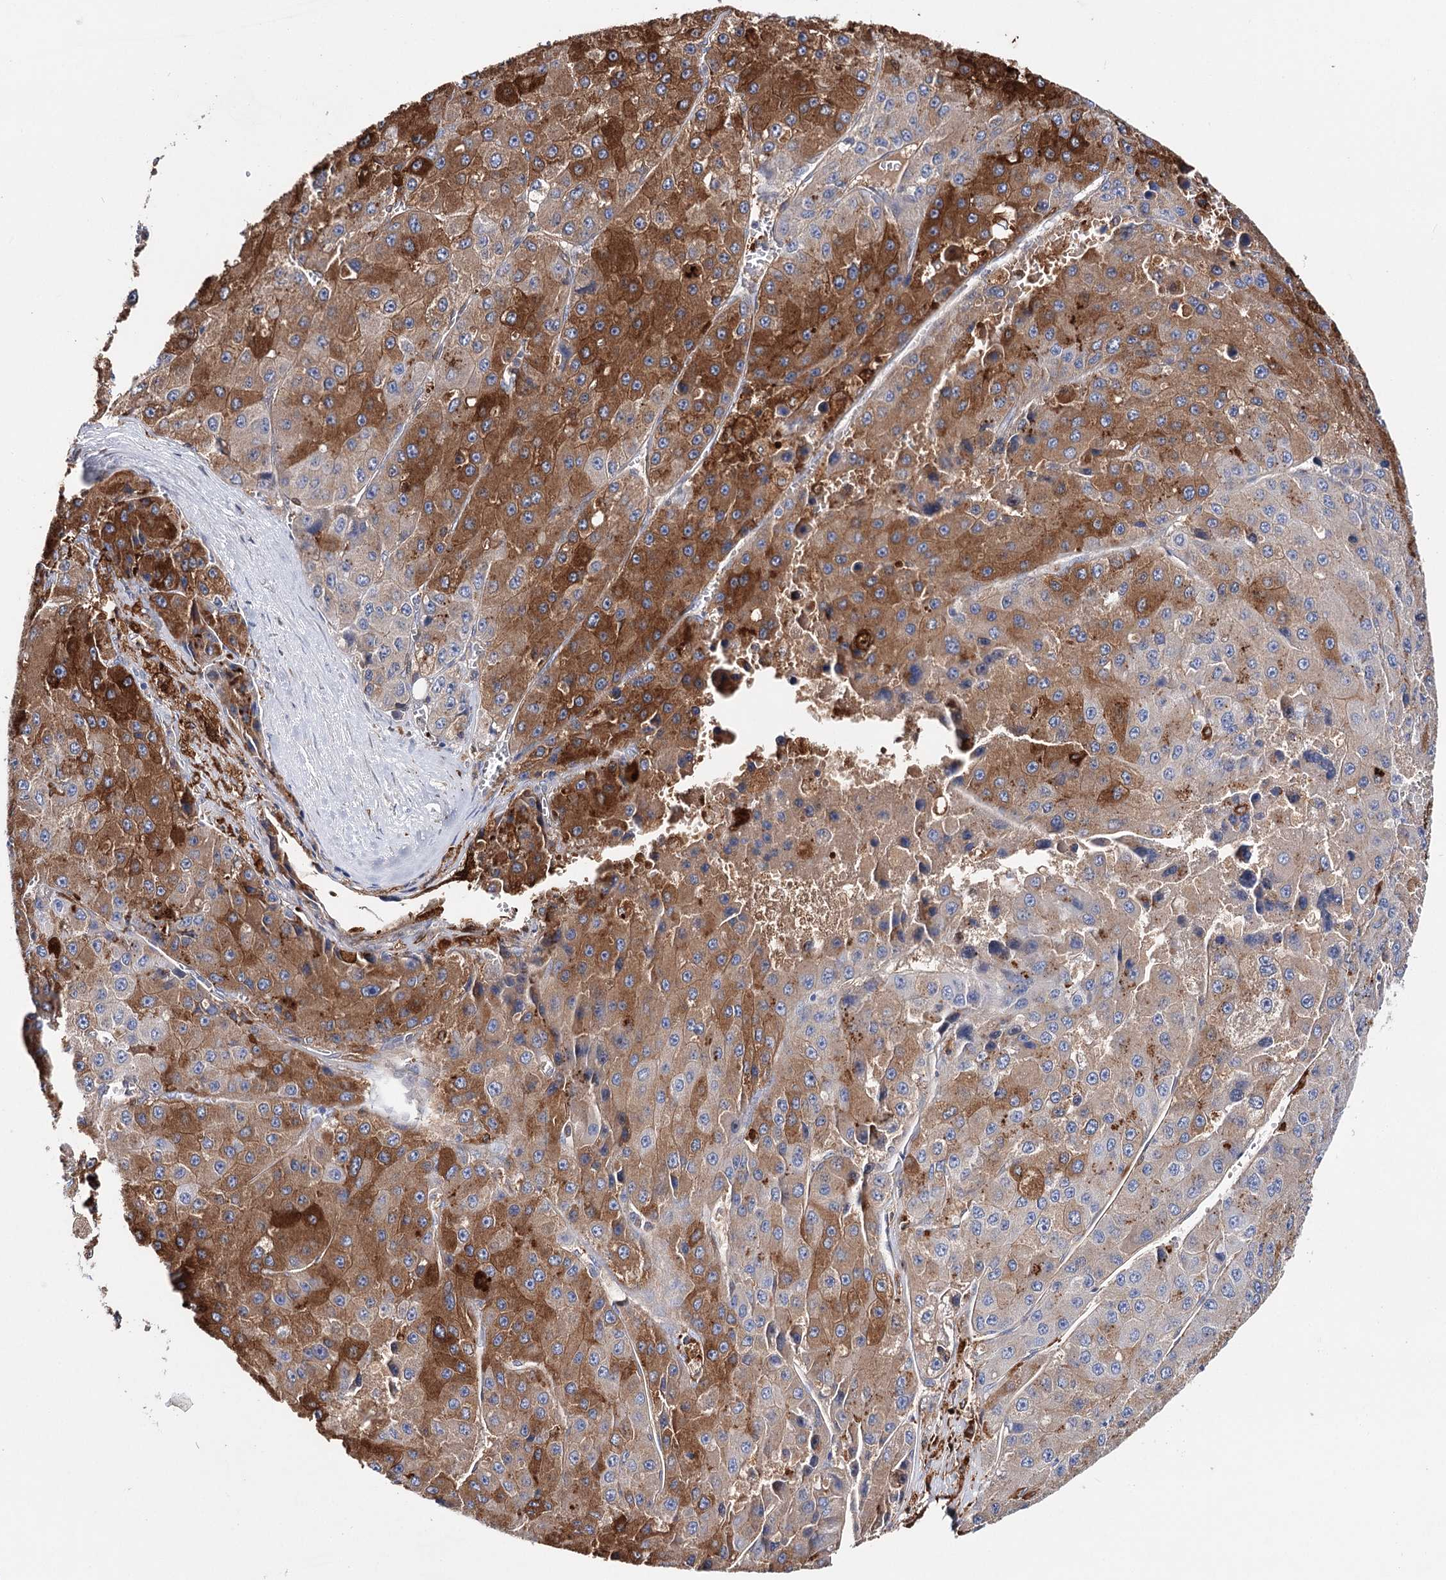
{"staining": {"intensity": "strong", "quantity": "25%-75%", "location": "cytoplasmic/membranous"}, "tissue": "liver cancer", "cell_type": "Tumor cells", "image_type": "cancer", "snomed": [{"axis": "morphology", "description": "Carcinoma, Hepatocellular, NOS"}, {"axis": "topography", "description": "Liver"}], "caption": "The micrograph exhibits immunohistochemical staining of liver hepatocellular carcinoma. There is strong cytoplasmic/membranous staining is appreciated in about 25%-75% of tumor cells.", "gene": "CFAP46", "patient": {"sex": "female", "age": 73}}